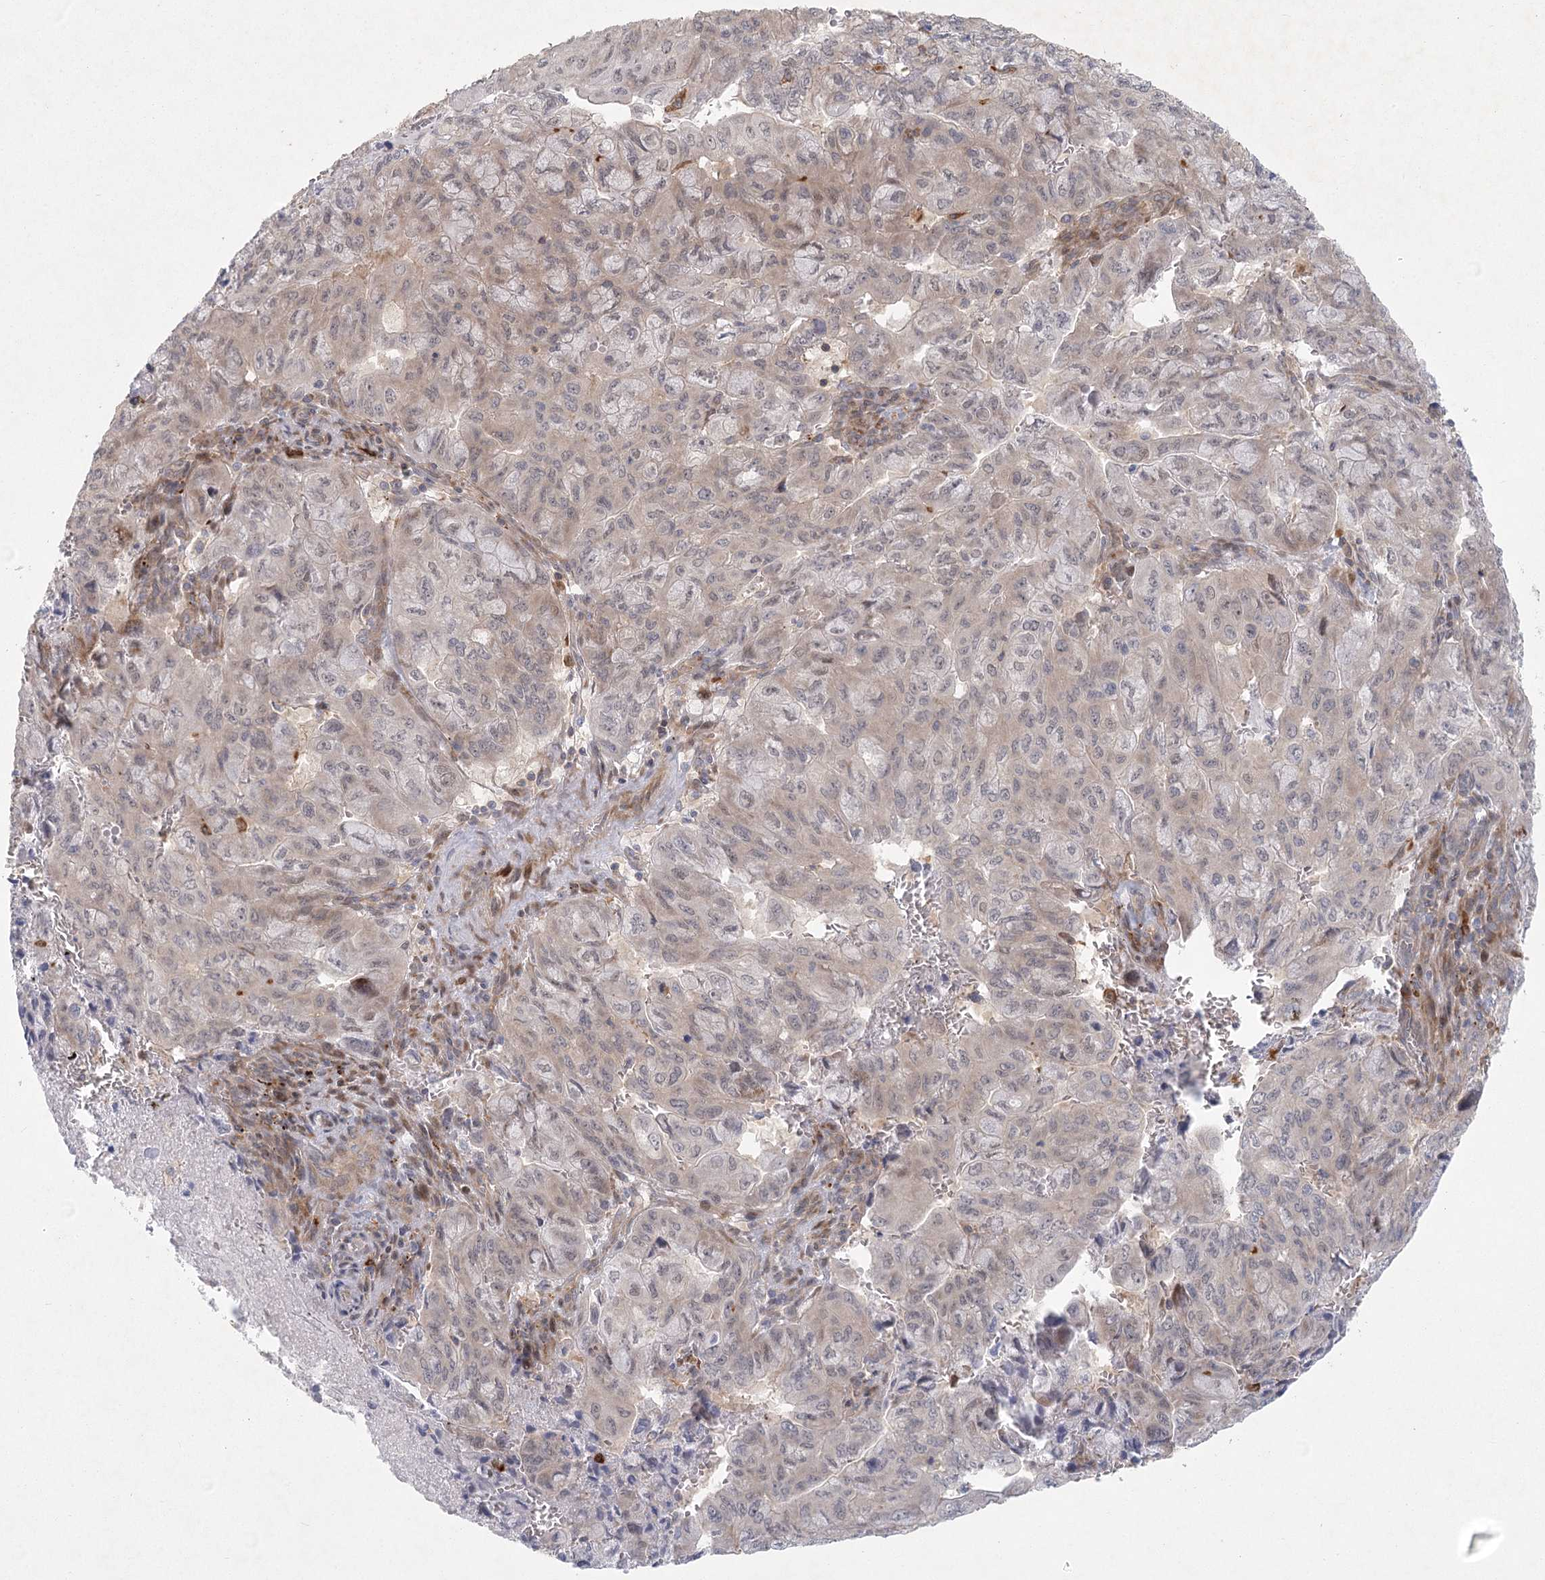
{"staining": {"intensity": "weak", "quantity": "25%-75%", "location": "nuclear"}, "tissue": "pancreatic cancer", "cell_type": "Tumor cells", "image_type": "cancer", "snomed": [{"axis": "morphology", "description": "Adenocarcinoma, NOS"}, {"axis": "topography", "description": "Pancreas"}], "caption": "High-power microscopy captured an immunohistochemistry (IHC) histopathology image of adenocarcinoma (pancreatic), revealing weak nuclear expression in about 25%-75% of tumor cells.", "gene": "FAM110C", "patient": {"sex": "male", "age": 51}}